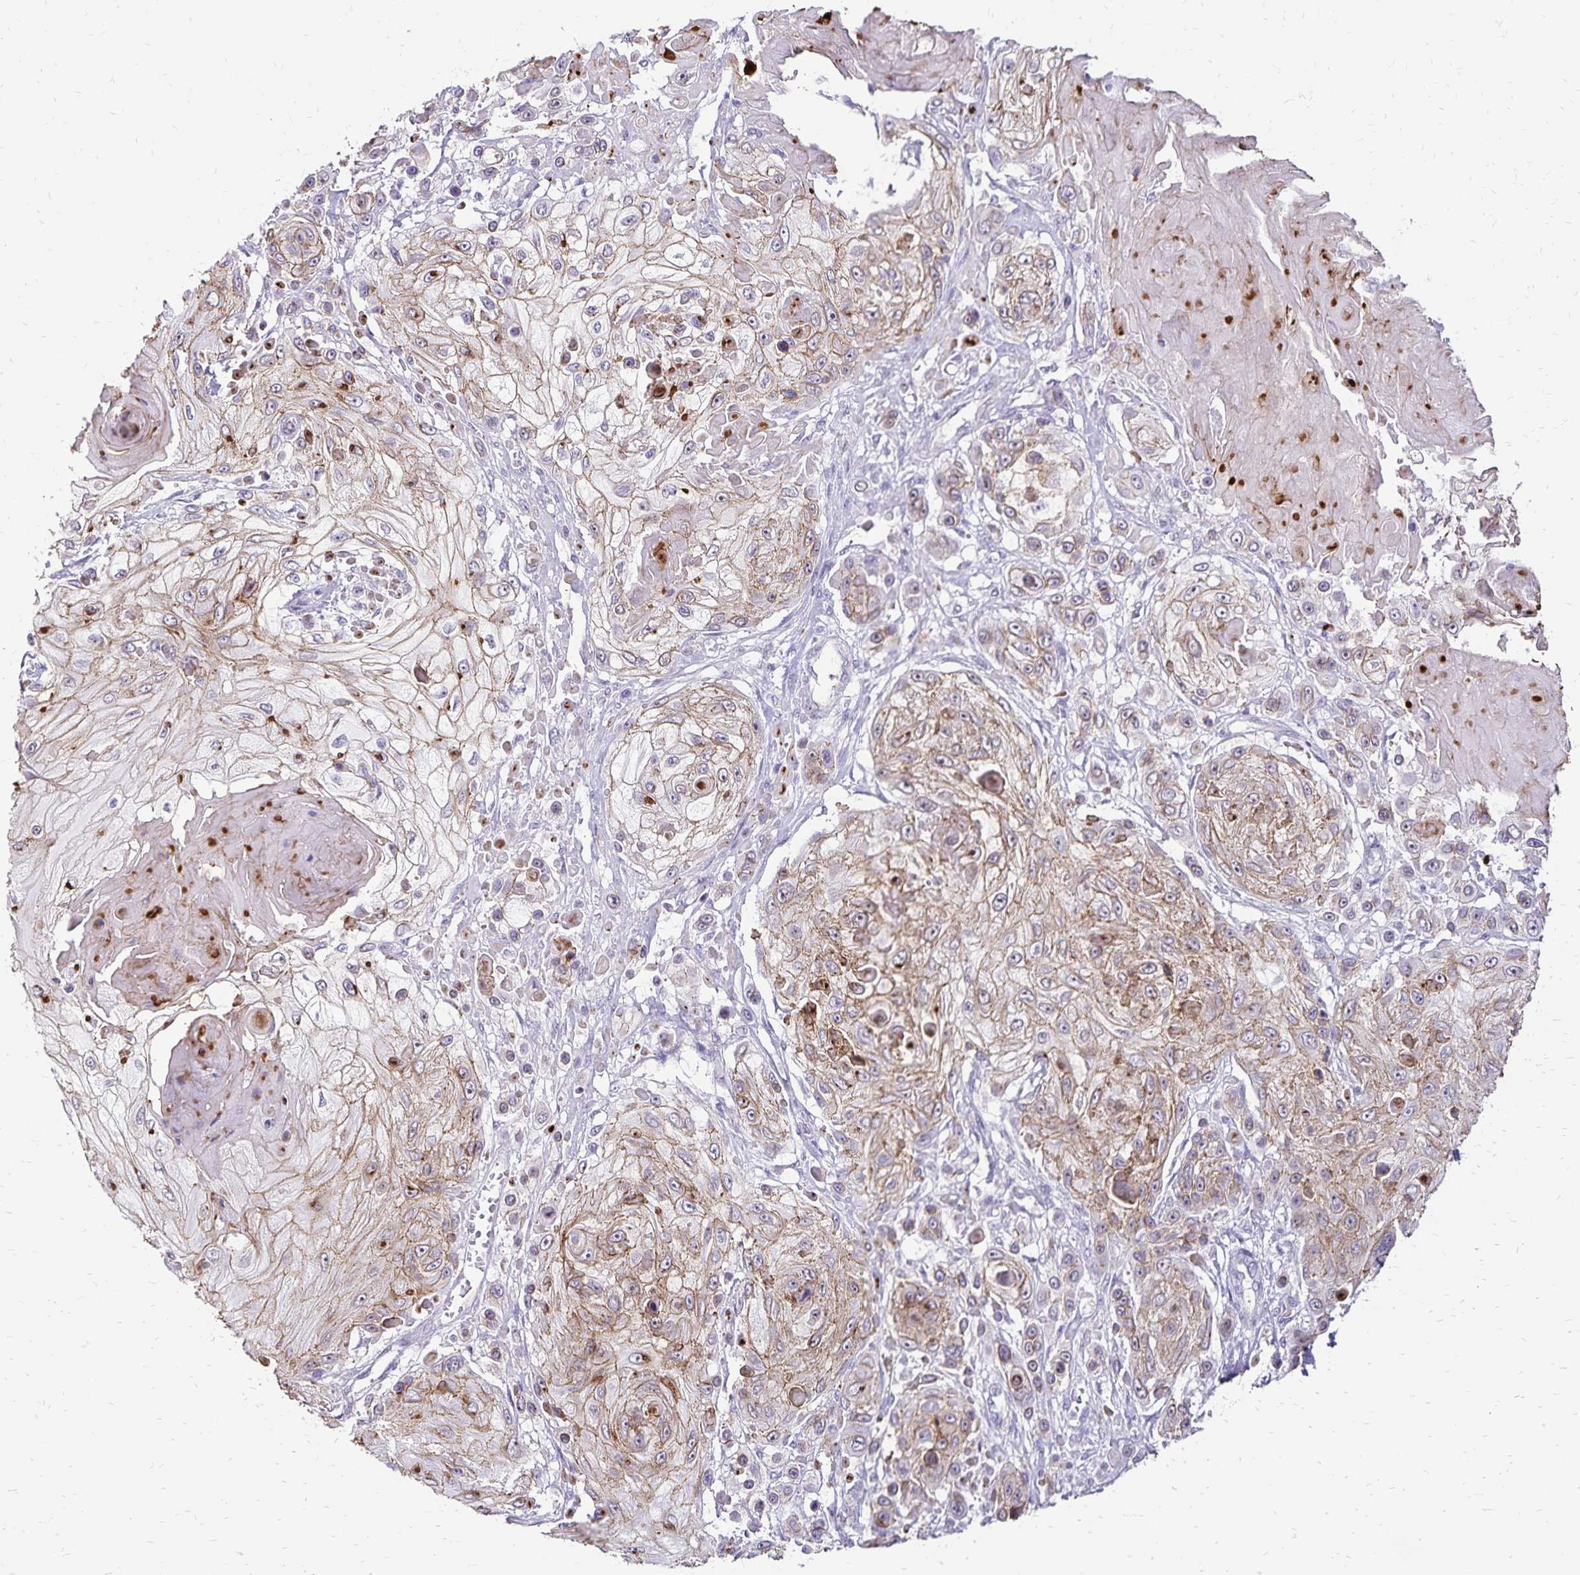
{"staining": {"intensity": "moderate", "quantity": ">75%", "location": "cytoplasmic/membranous"}, "tissue": "skin cancer", "cell_type": "Tumor cells", "image_type": "cancer", "snomed": [{"axis": "morphology", "description": "Squamous cell carcinoma, NOS"}, {"axis": "topography", "description": "Skin"}], "caption": "The micrograph reveals a brown stain indicating the presence of a protein in the cytoplasmic/membranous of tumor cells in skin cancer.", "gene": "POLB", "patient": {"sex": "male", "age": 67}}